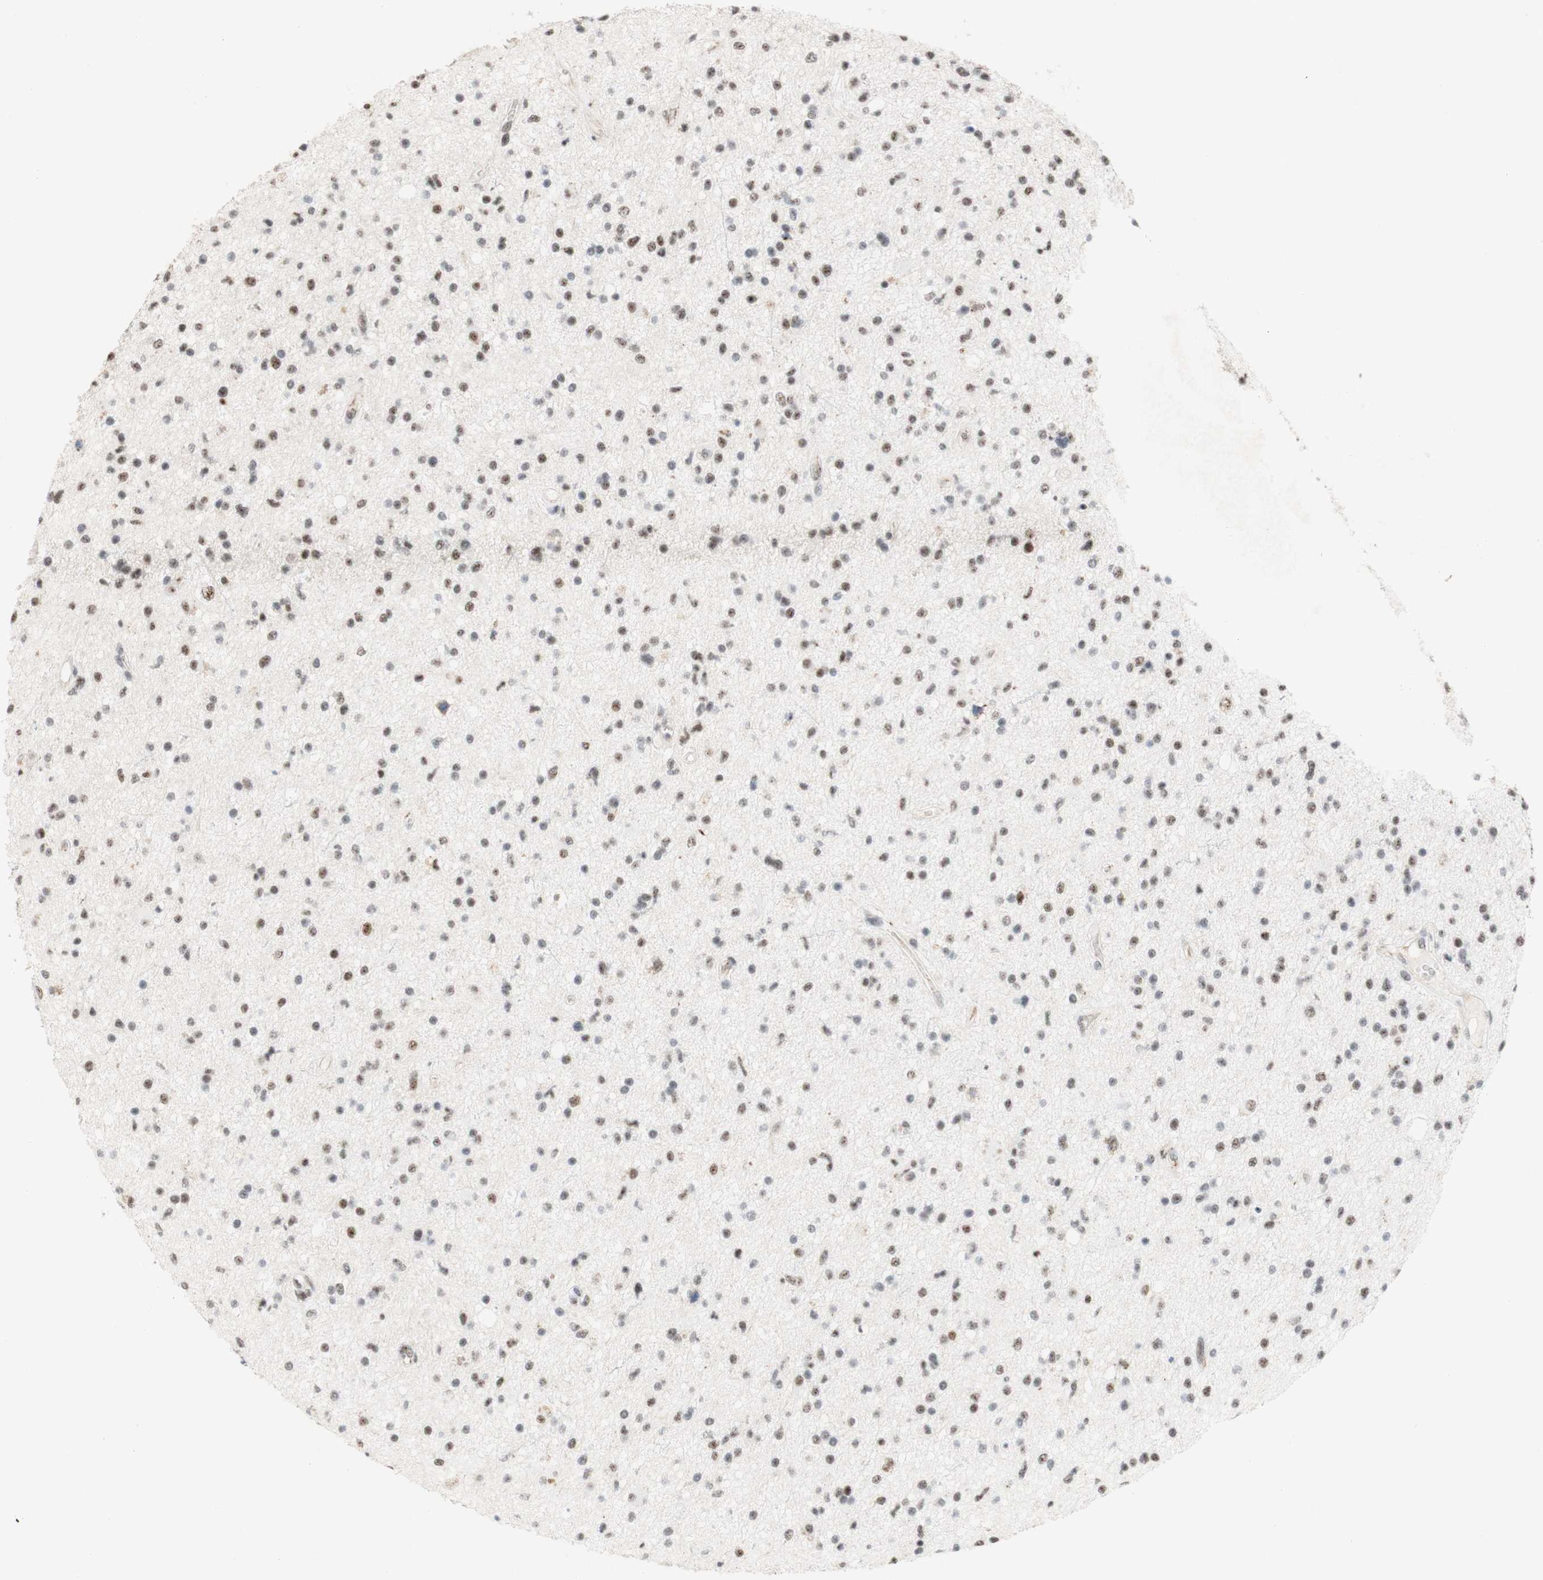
{"staining": {"intensity": "weak", "quantity": "25%-75%", "location": "nuclear"}, "tissue": "glioma", "cell_type": "Tumor cells", "image_type": "cancer", "snomed": [{"axis": "morphology", "description": "Glioma, malignant, High grade"}, {"axis": "topography", "description": "Brain"}], "caption": "High-power microscopy captured an IHC histopathology image of malignant glioma (high-grade), revealing weak nuclear staining in approximately 25%-75% of tumor cells.", "gene": "SAP18", "patient": {"sex": "male", "age": 33}}